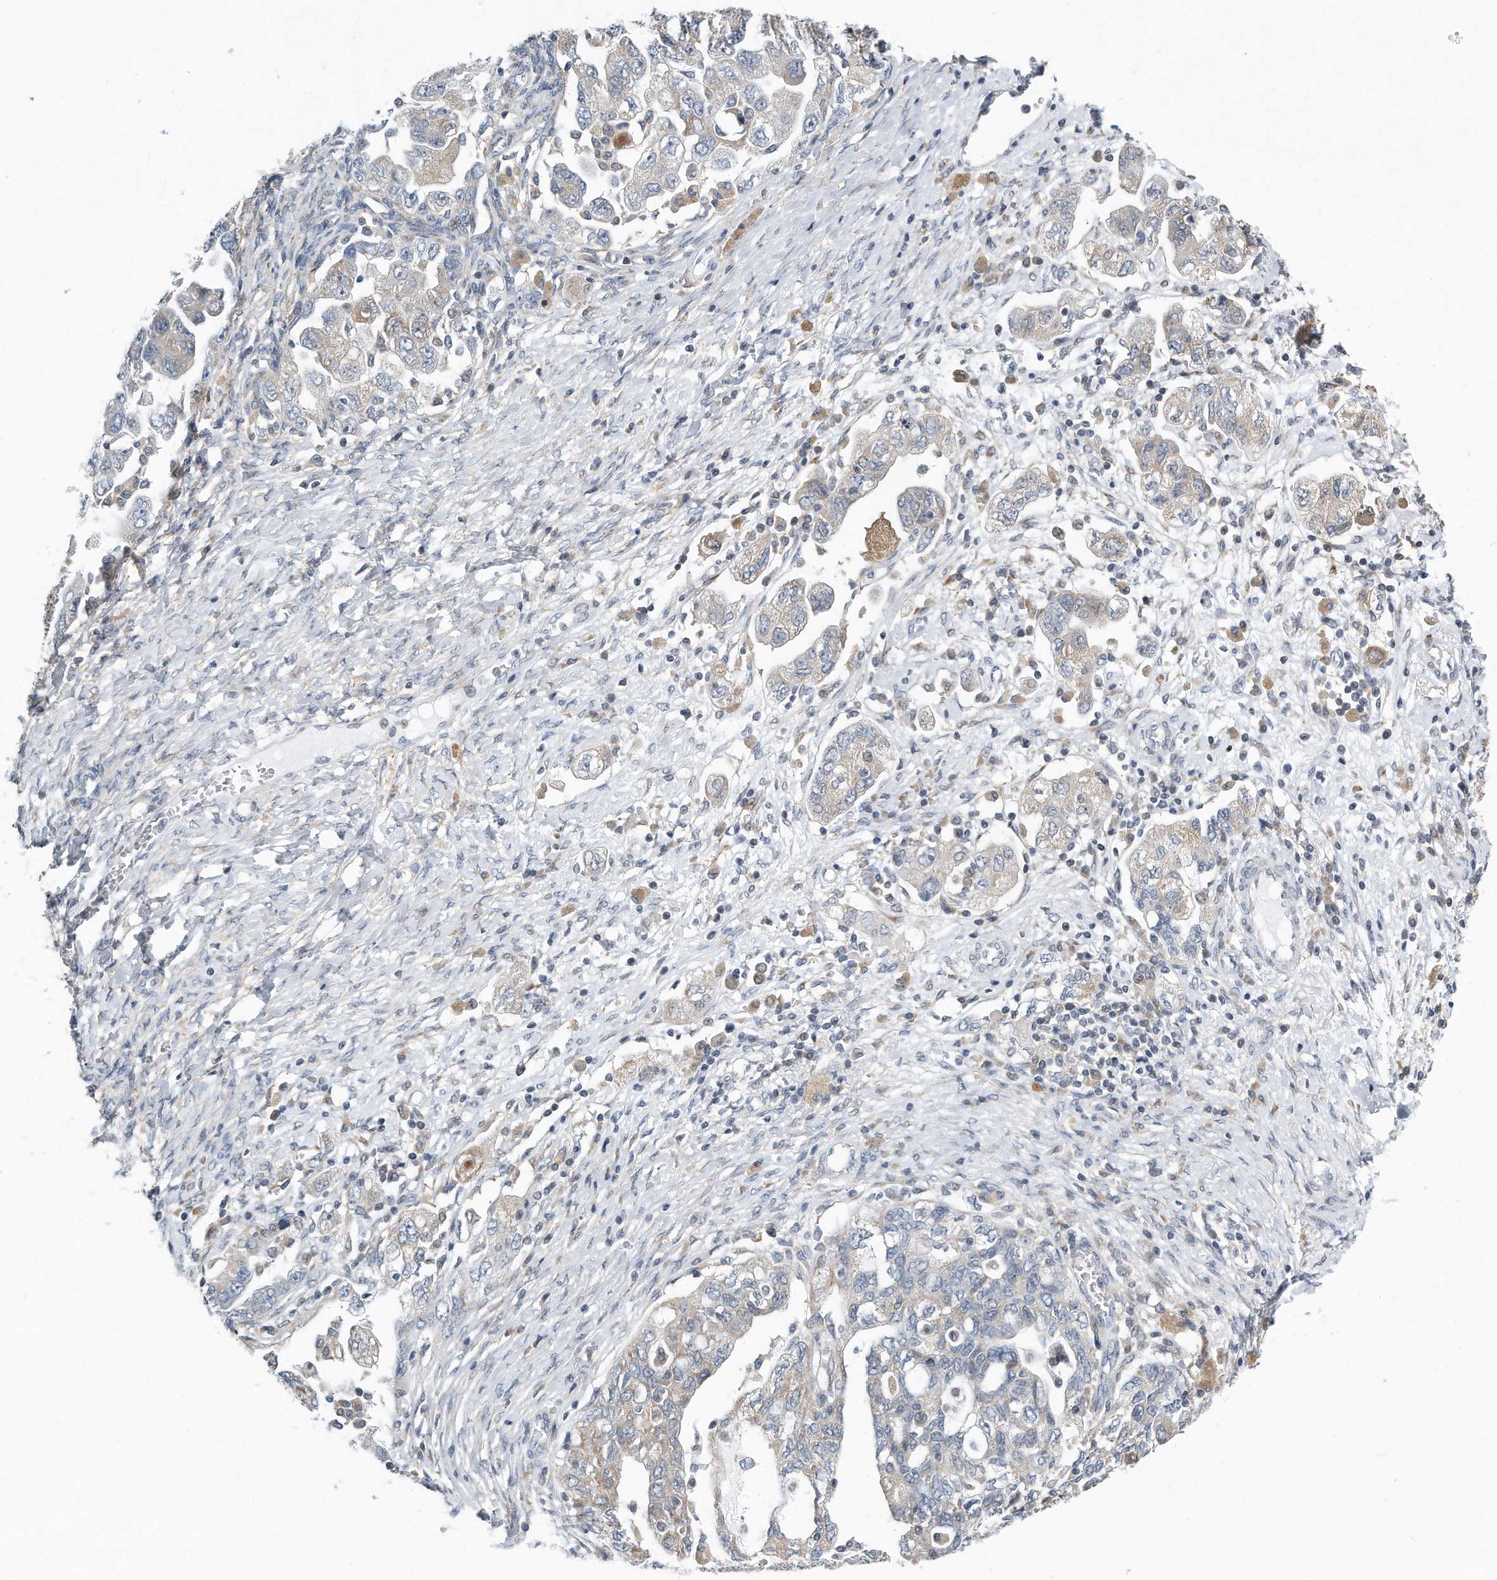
{"staining": {"intensity": "weak", "quantity": "<25%", "location": "cytoplasmic/membranous"}, "tissue": "ovarian cancer", "cell_type": "Tumor cells", "image_type": "cancer", "snomed": [{"axis": "morphology", "description": "Carcinoma, NOS"}, {"axis": "morphology", "description": "Cystadenocarcinoma, serous, NOS"}, {"axis": "topography", "description": "Ovary"}], "caption": "The IHC micrograph has no significant staining in tumor cells of ovarian cancer tissue.", "gene": "VLDLR", "patient": {"sex": "female", "age": 69}}